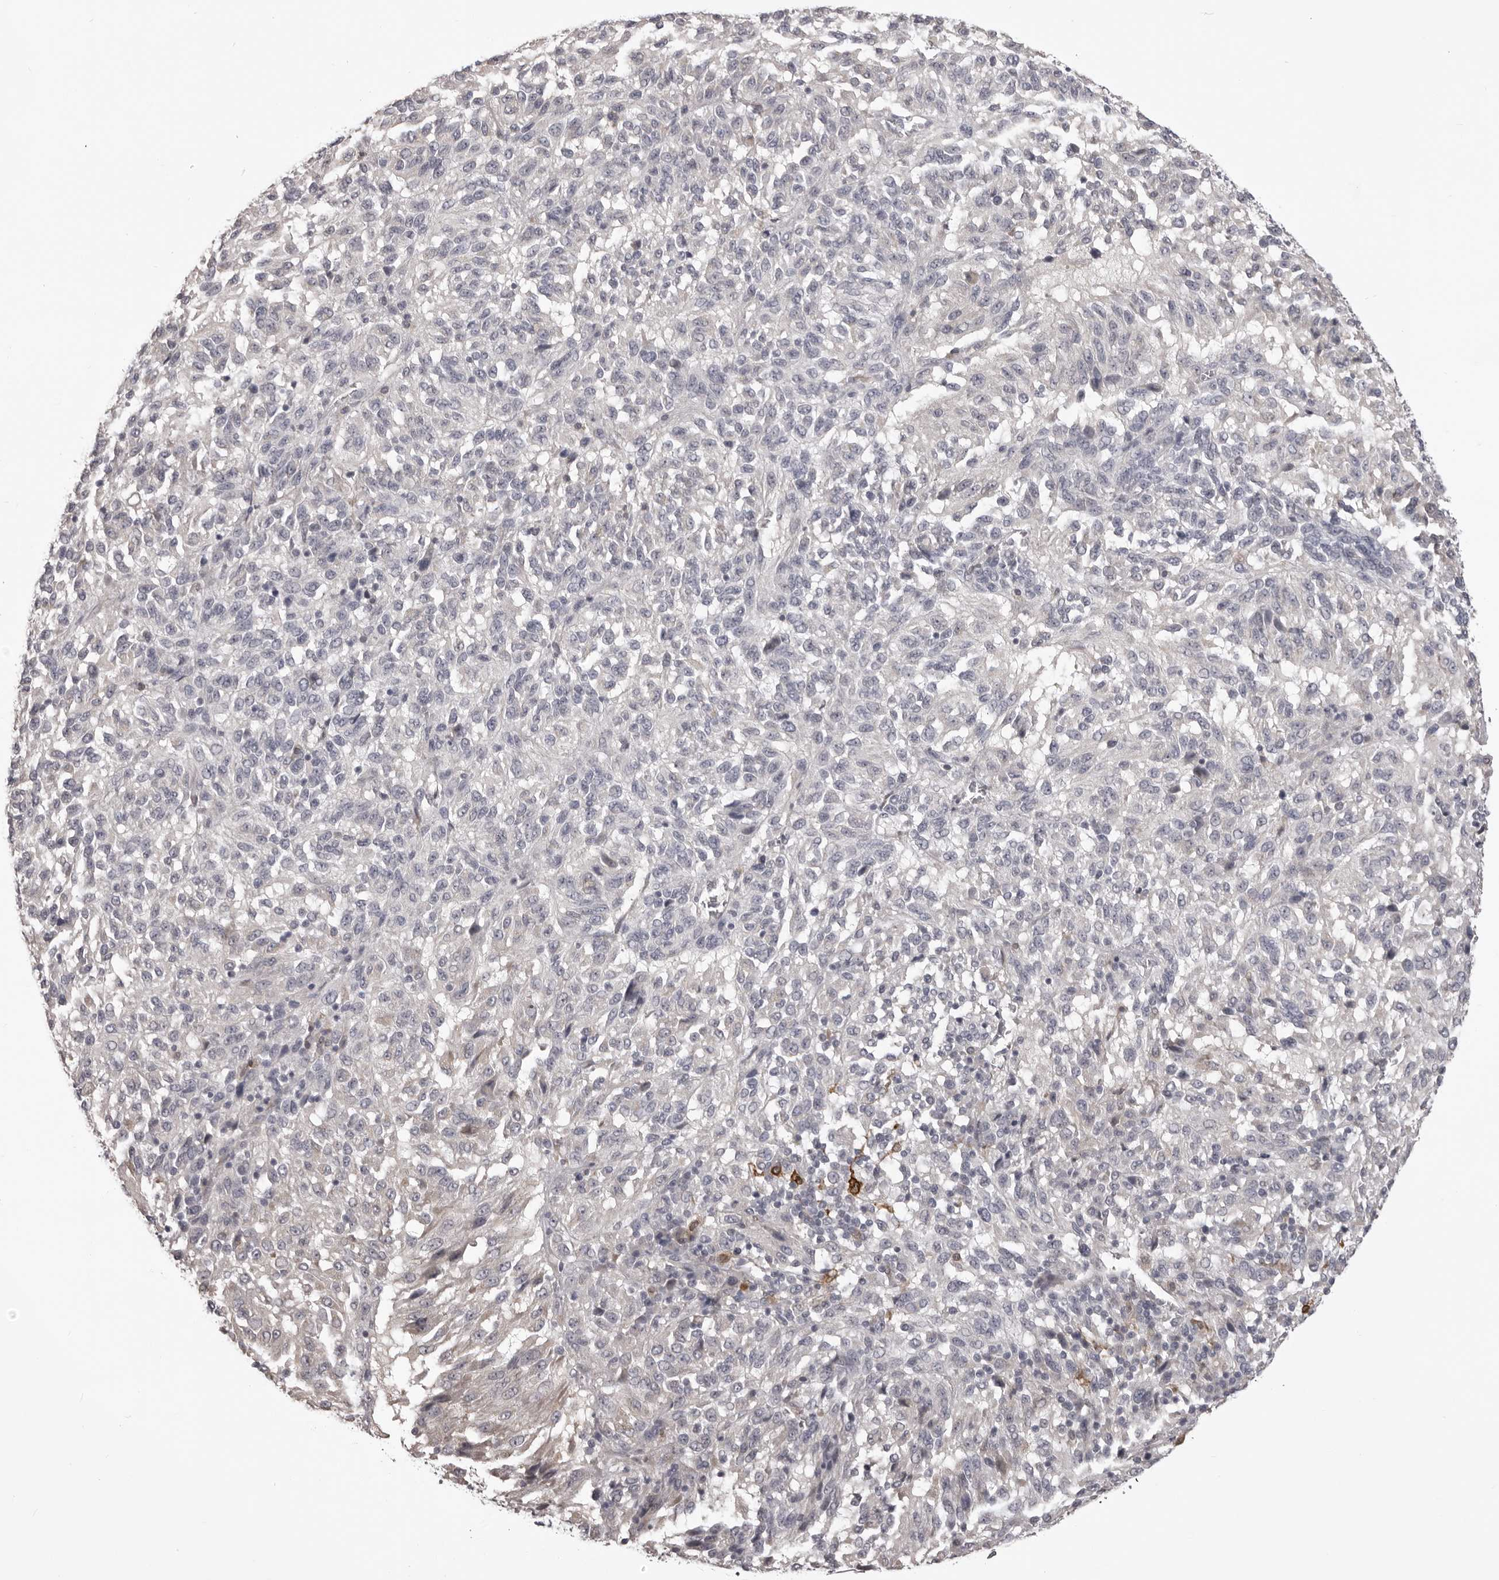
{"staining": {"intensity": "negative", "quantity": "none", "location": "none"}, "tissue": "melanoma", "cell_type": "Tumor cells", "image_type": "cancer", "snomed": [{"axis": "morphology", "description": "Malignant melanoma, Metastatic site"}, {"axis": "topography", "description": "Lung"}], "caption": "This is an immunohistochemistry image of melanoma. There is no positivity in tumor cells.", "gene": "NCEH1", "patient": {"sex": "male", "age": 64}}